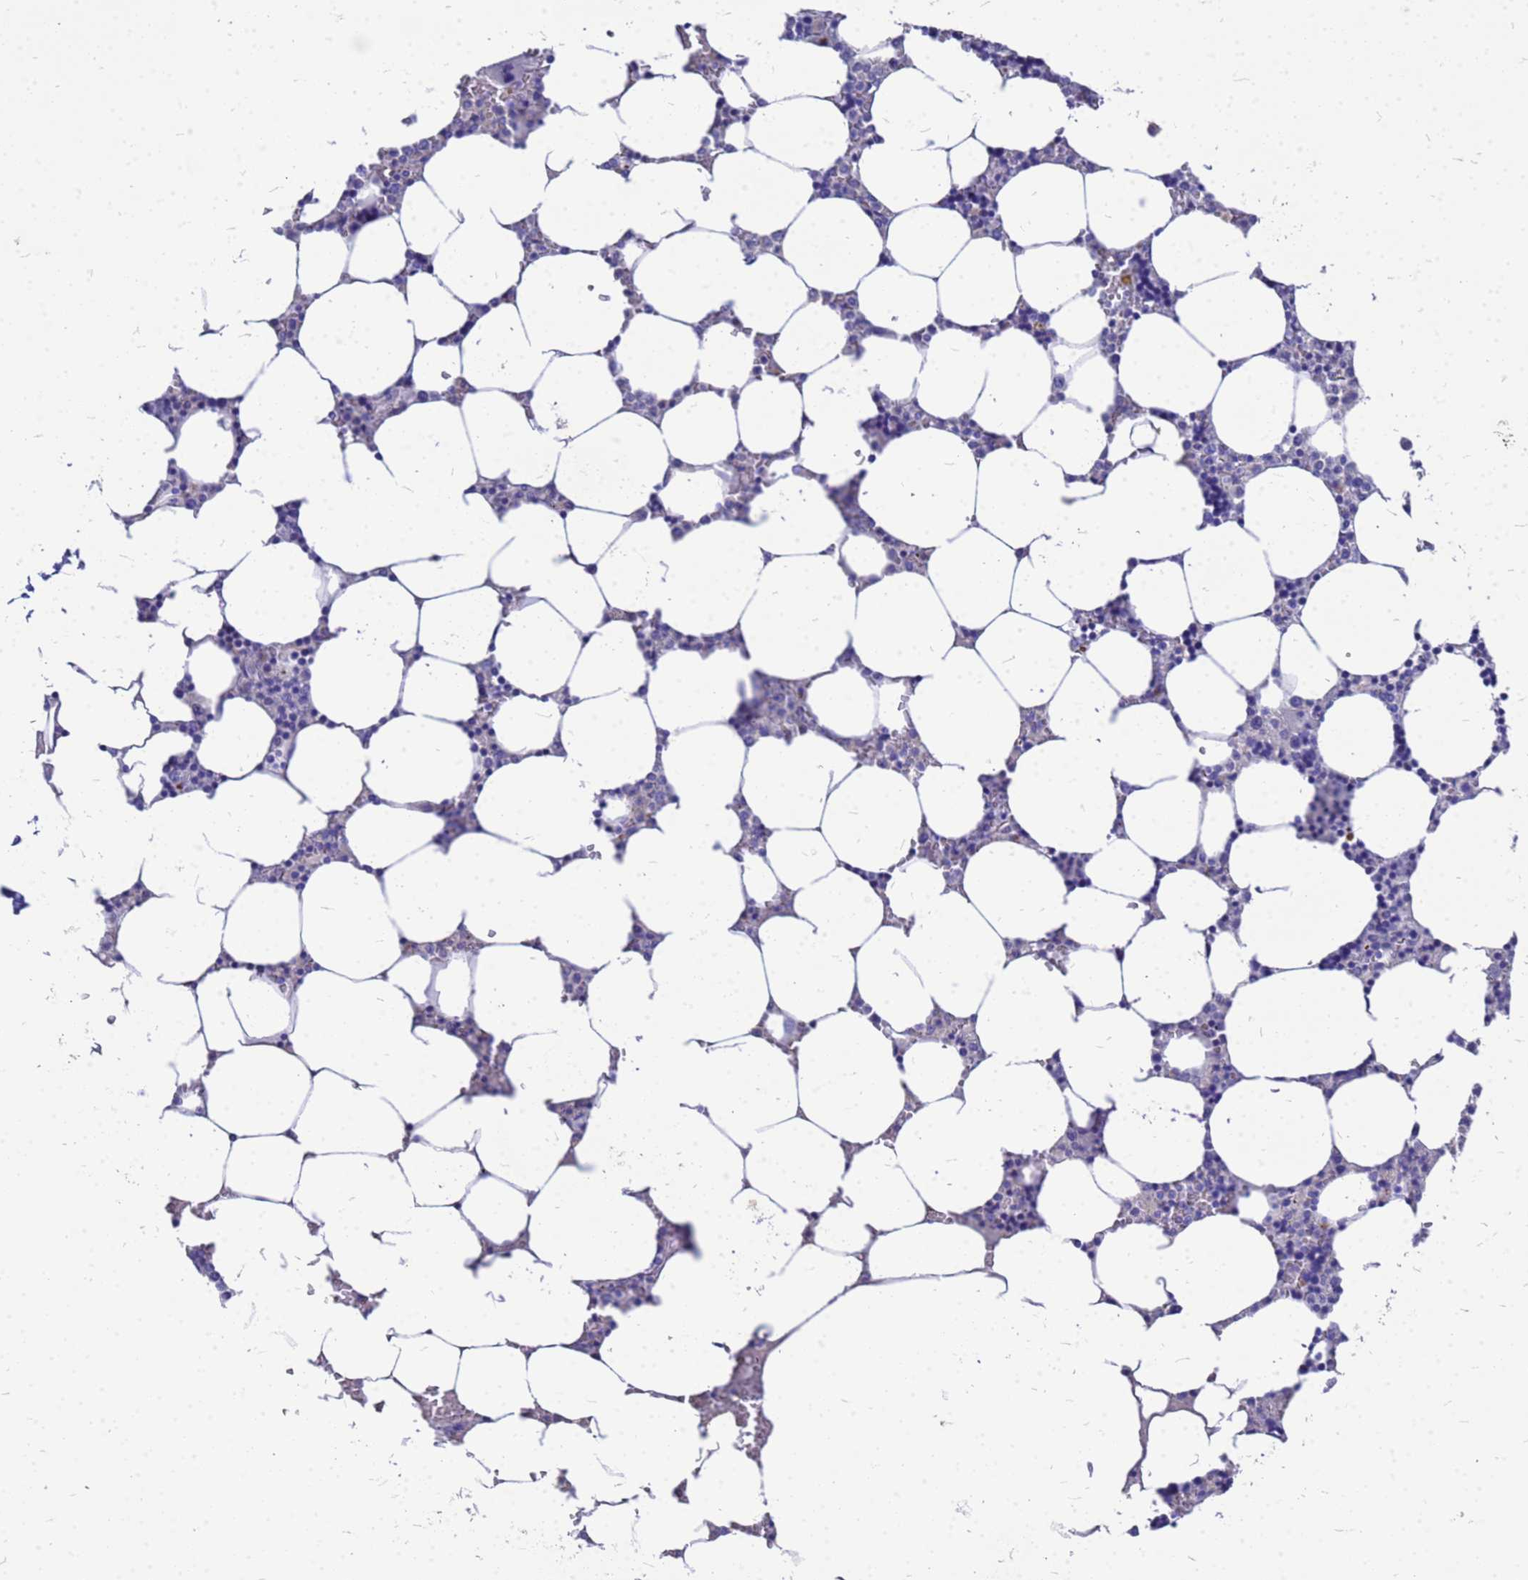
{"staining": {"intensity": "negative", "quantity": "none", "location": "none"}, "tissue": "bone marrow", "cell_type": "Hematopoietic cells", "image_type": "normal", "snomed": [{"axis": "morphology", "description": "Normal tissue, NOS"}, {"axis": "topography", "description": "Bone marrow"}], "caption": "Immunohistochemical staining of benign human bone marrow demonstrates no significant positivity in hematopoietic cells.", "gene": "OR52E2", "patient": {"sex": "male", "age": 64}}